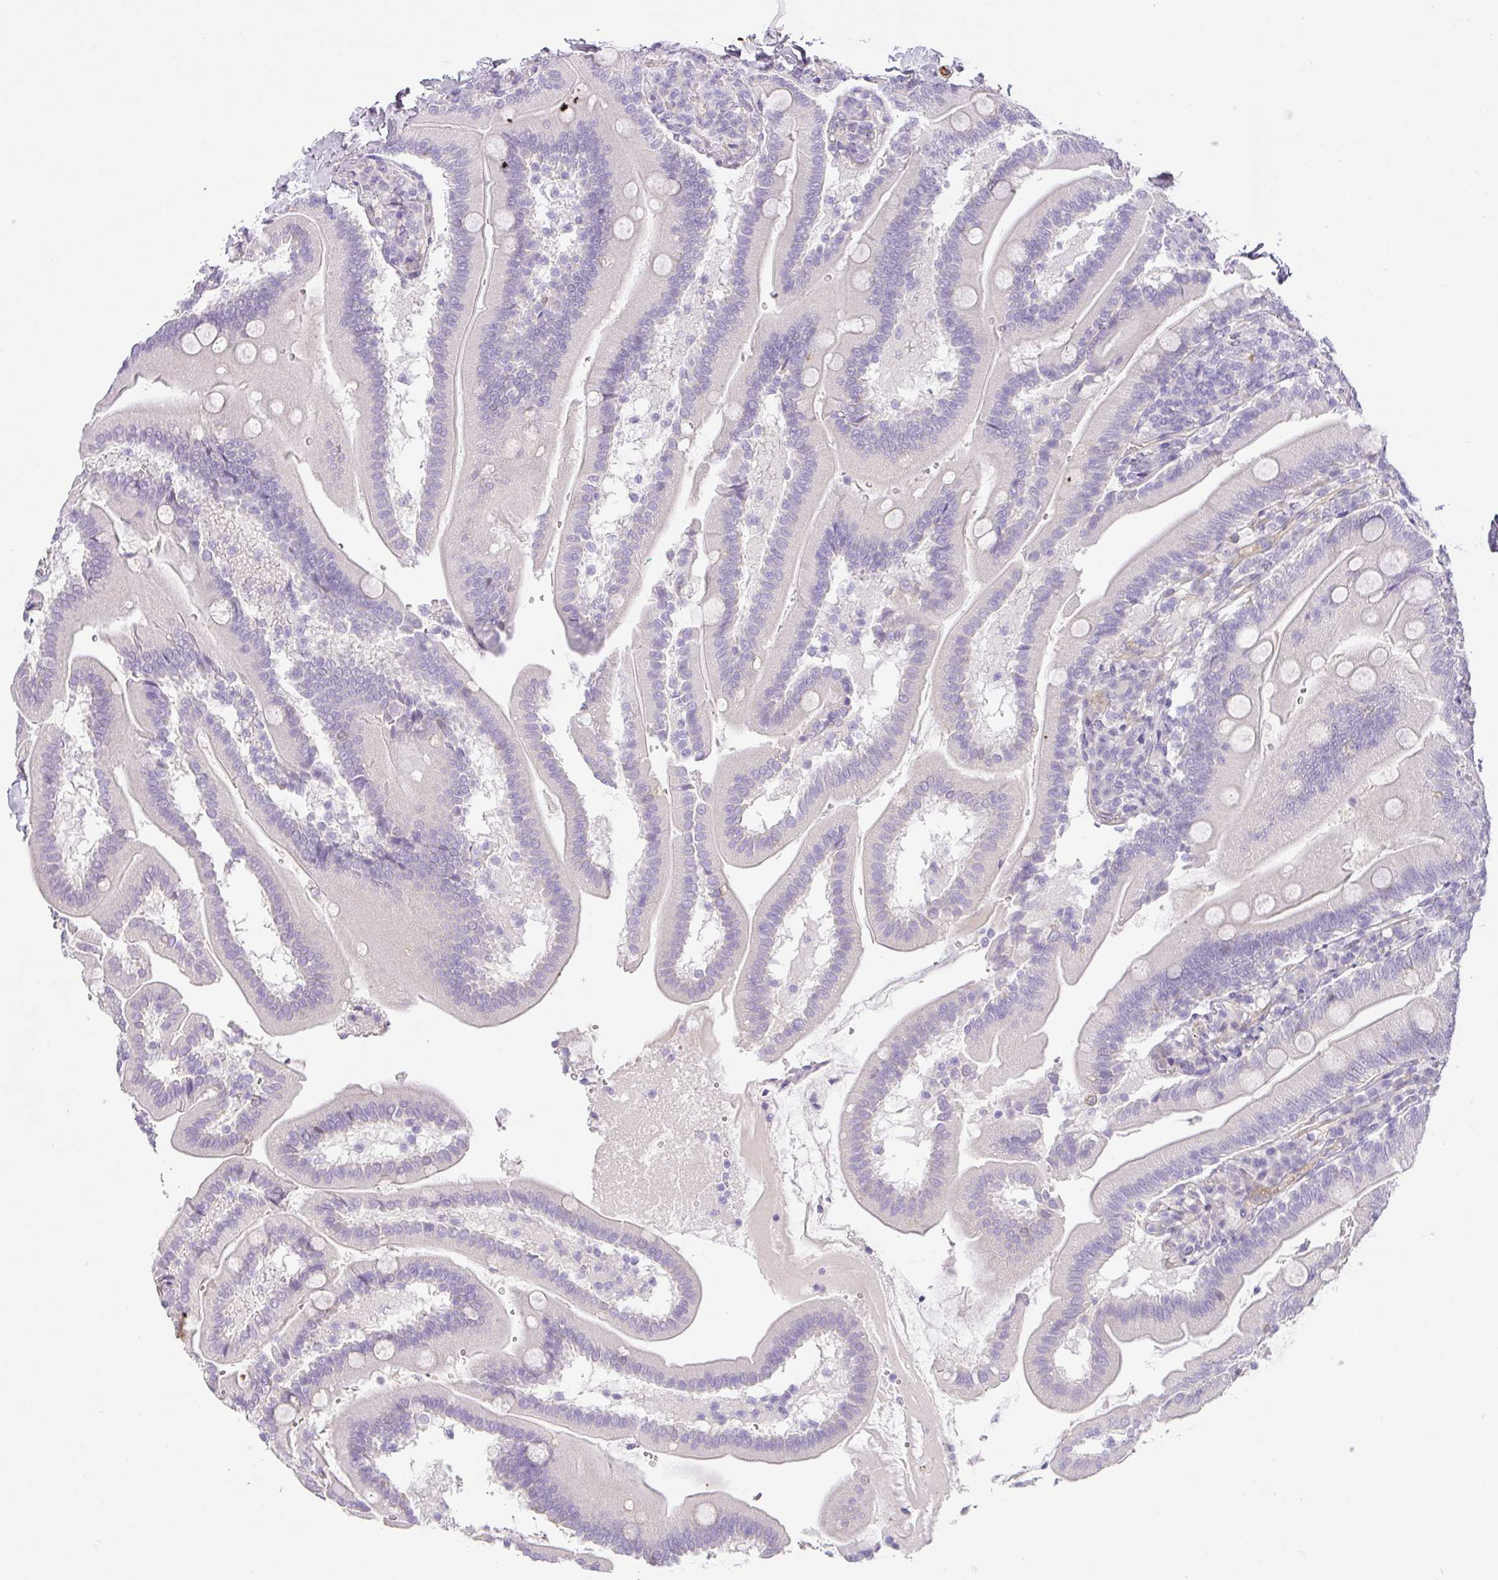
{"staining": {"intensity": "negative", "quantity": "none", "location": "none"}, "tissue": "duodenum", "cell_type": "Glandular cells", "image_type": "normal", "snomed": [{"axis": "morphology", "description": "Normal tissue, NOS"}, {"axis": "topography", "description": "Duodenum"}], "caption": "Immunohistochemistry photomicrograph of benign duodenum: duodenum stained with DAB shows no significant protein expression in glandular cells. The staining was performed using DAB to visualize the protein expression in brown, while the nuclei were stained in blue with hematoxylin (Magnification: 20x).", "gene": "RAX2", "patient": {"sex": "female", "age": 67}}